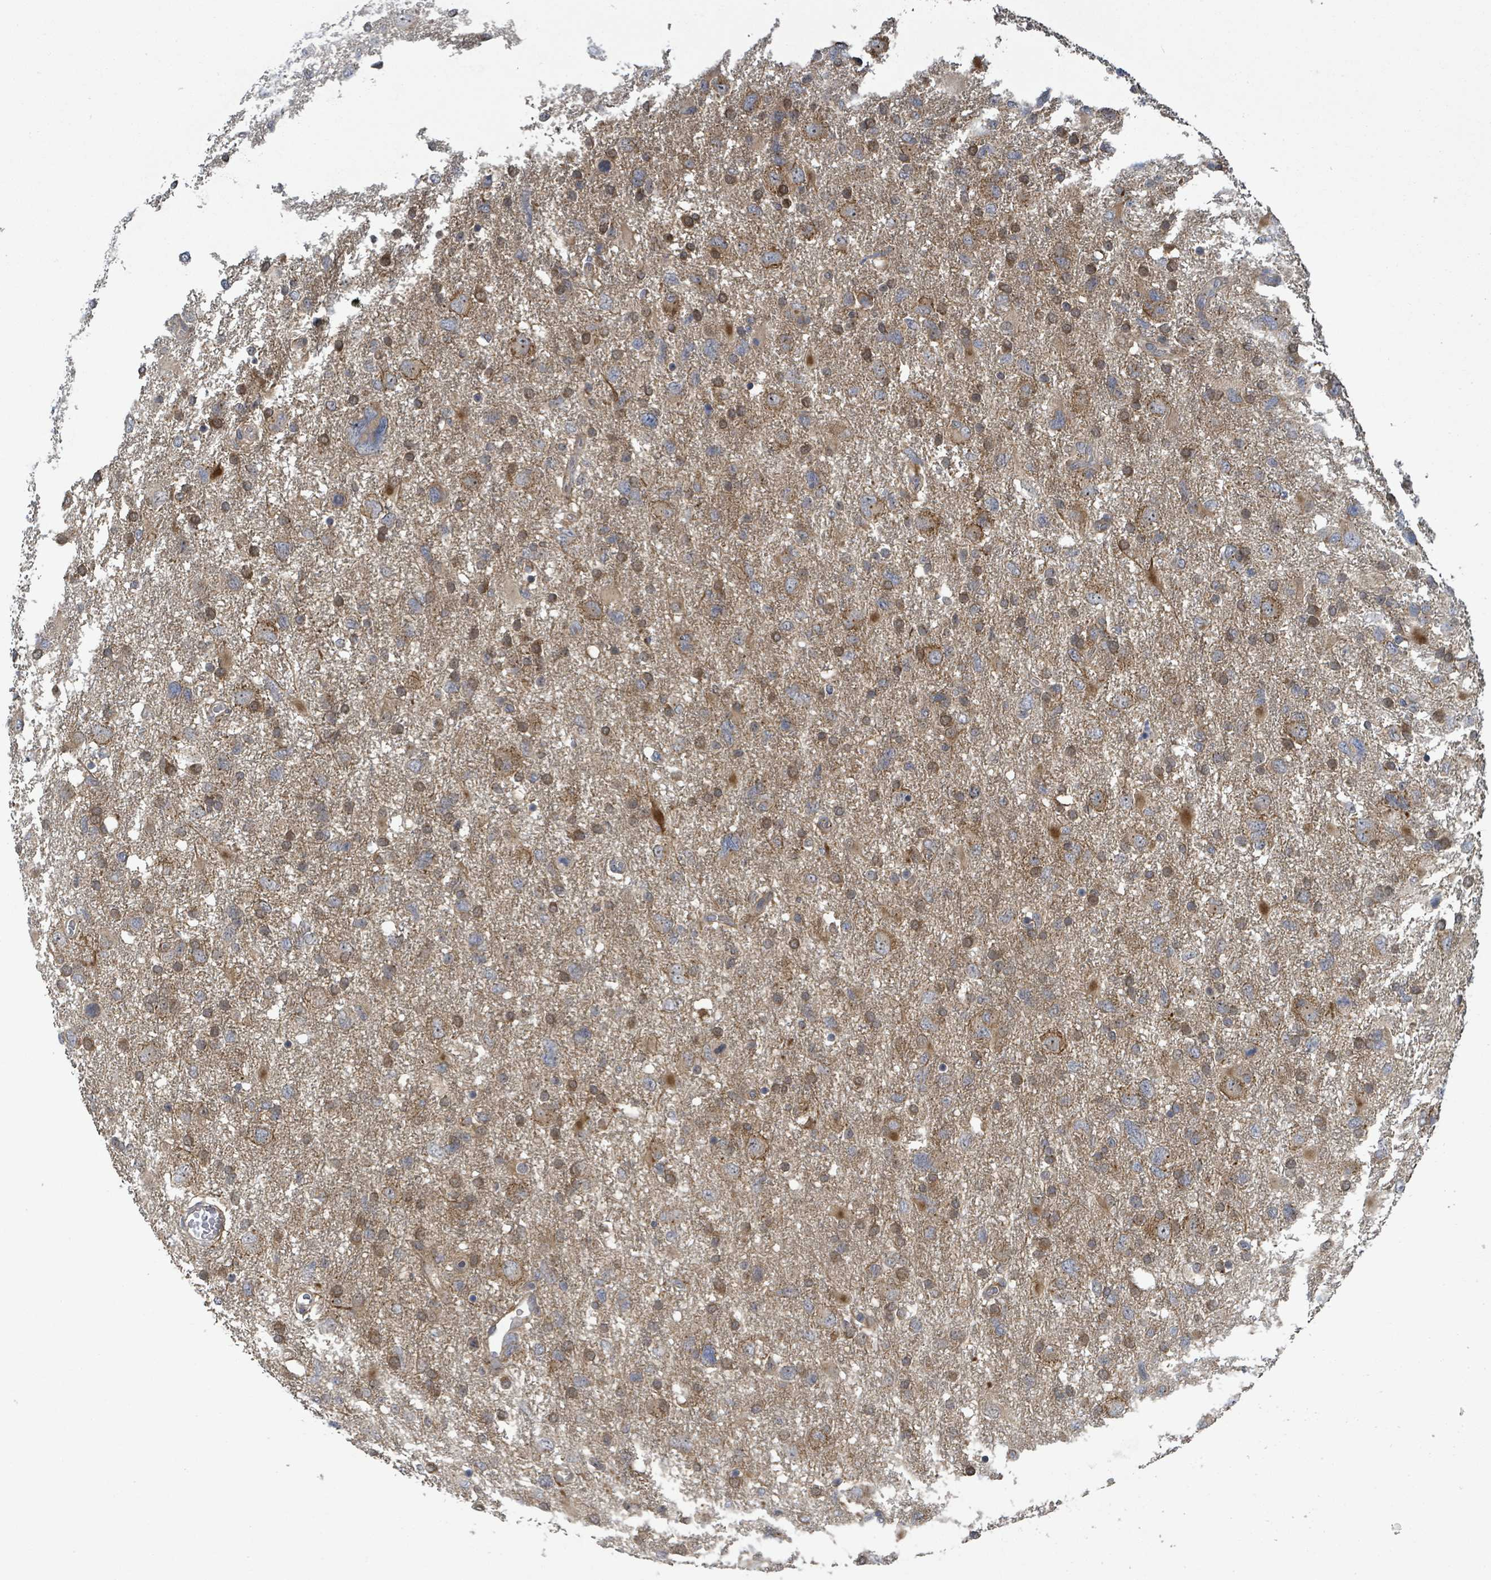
{"staining": {"intensity": "moderate", "quantity": ">75%", "location": "cytoplasmic/membranous"}, "tissue": "glioma", "cell_type": "Tumor cells", "image_type": "cancer", "snomed": [{"axis": "morphology", "description": "Glioma, malignant, High grade"}, {"axis": "topography", "description": "Brain"}], "caption": "Approximately >75% of tumor cells in human glioma show moderate cytoplasmic/membranous protein positivity as visualized by brown immunohistochemical staining.", "gene": "CCDC121", "patient": {"sex": "male", "age": 61}}